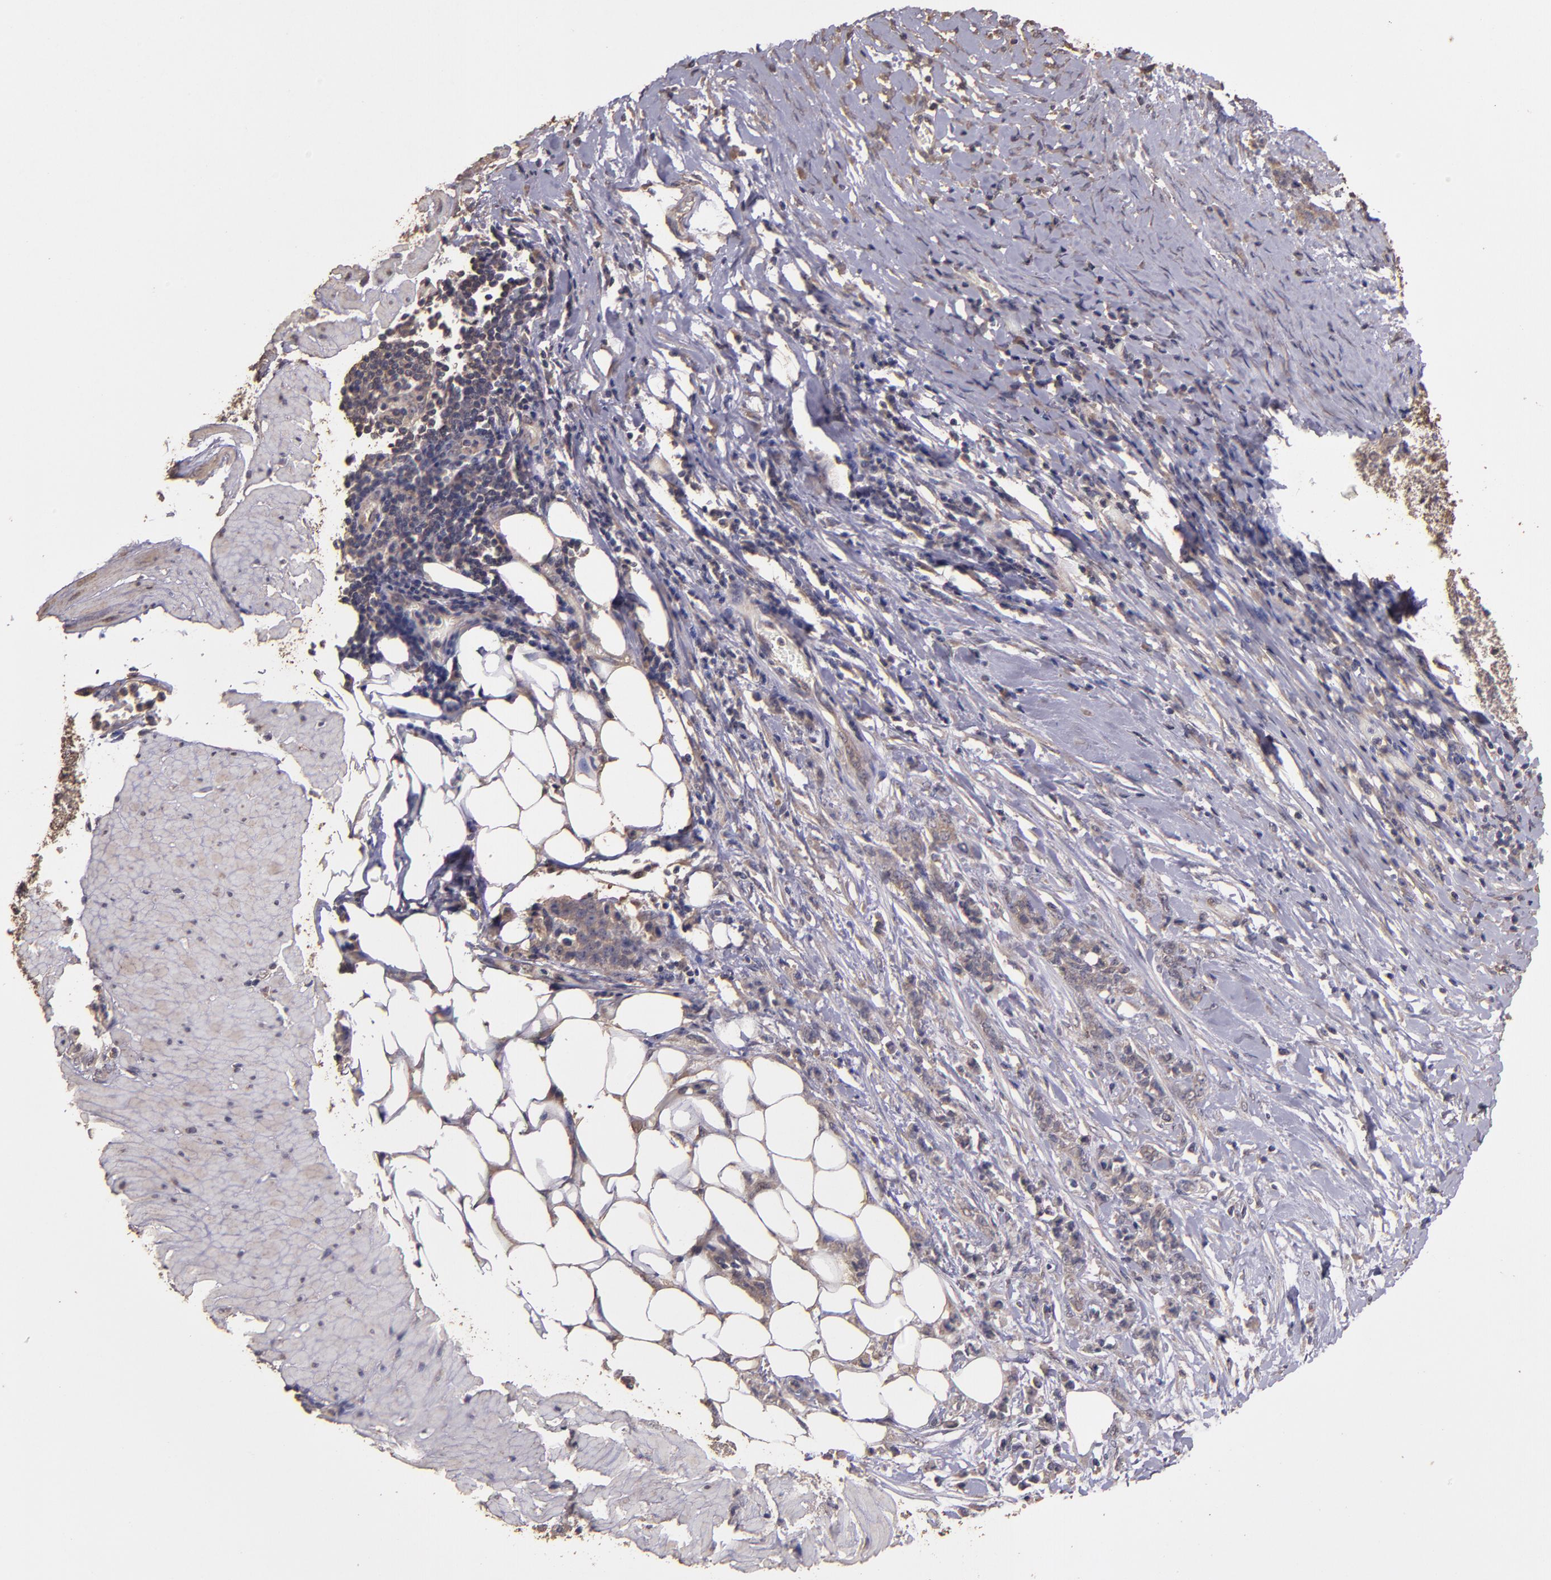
{"staining": {"intensity": "moderate", "quantity": ">75%", "location": "cytoplasmic/membranous"}, "tissue": "stomach cancer", "cell_type": "Tumor cells", "image_type": "cancer", "snomed": [{"axis": "morphology", "description": "Adenocarcinoma, NOS"}, {"axis": "topography", "description": "Stomach, lower"}], "caption": "A micrograph showing moderate cytoplasmic/membranous positivity in approximately >75% of tumor cells in stomach adenocarcinoma, as visualized by brown immunohistochemical staining.", "gene": "HECTD1", "patient": {"sex": "male", "age": 88}}